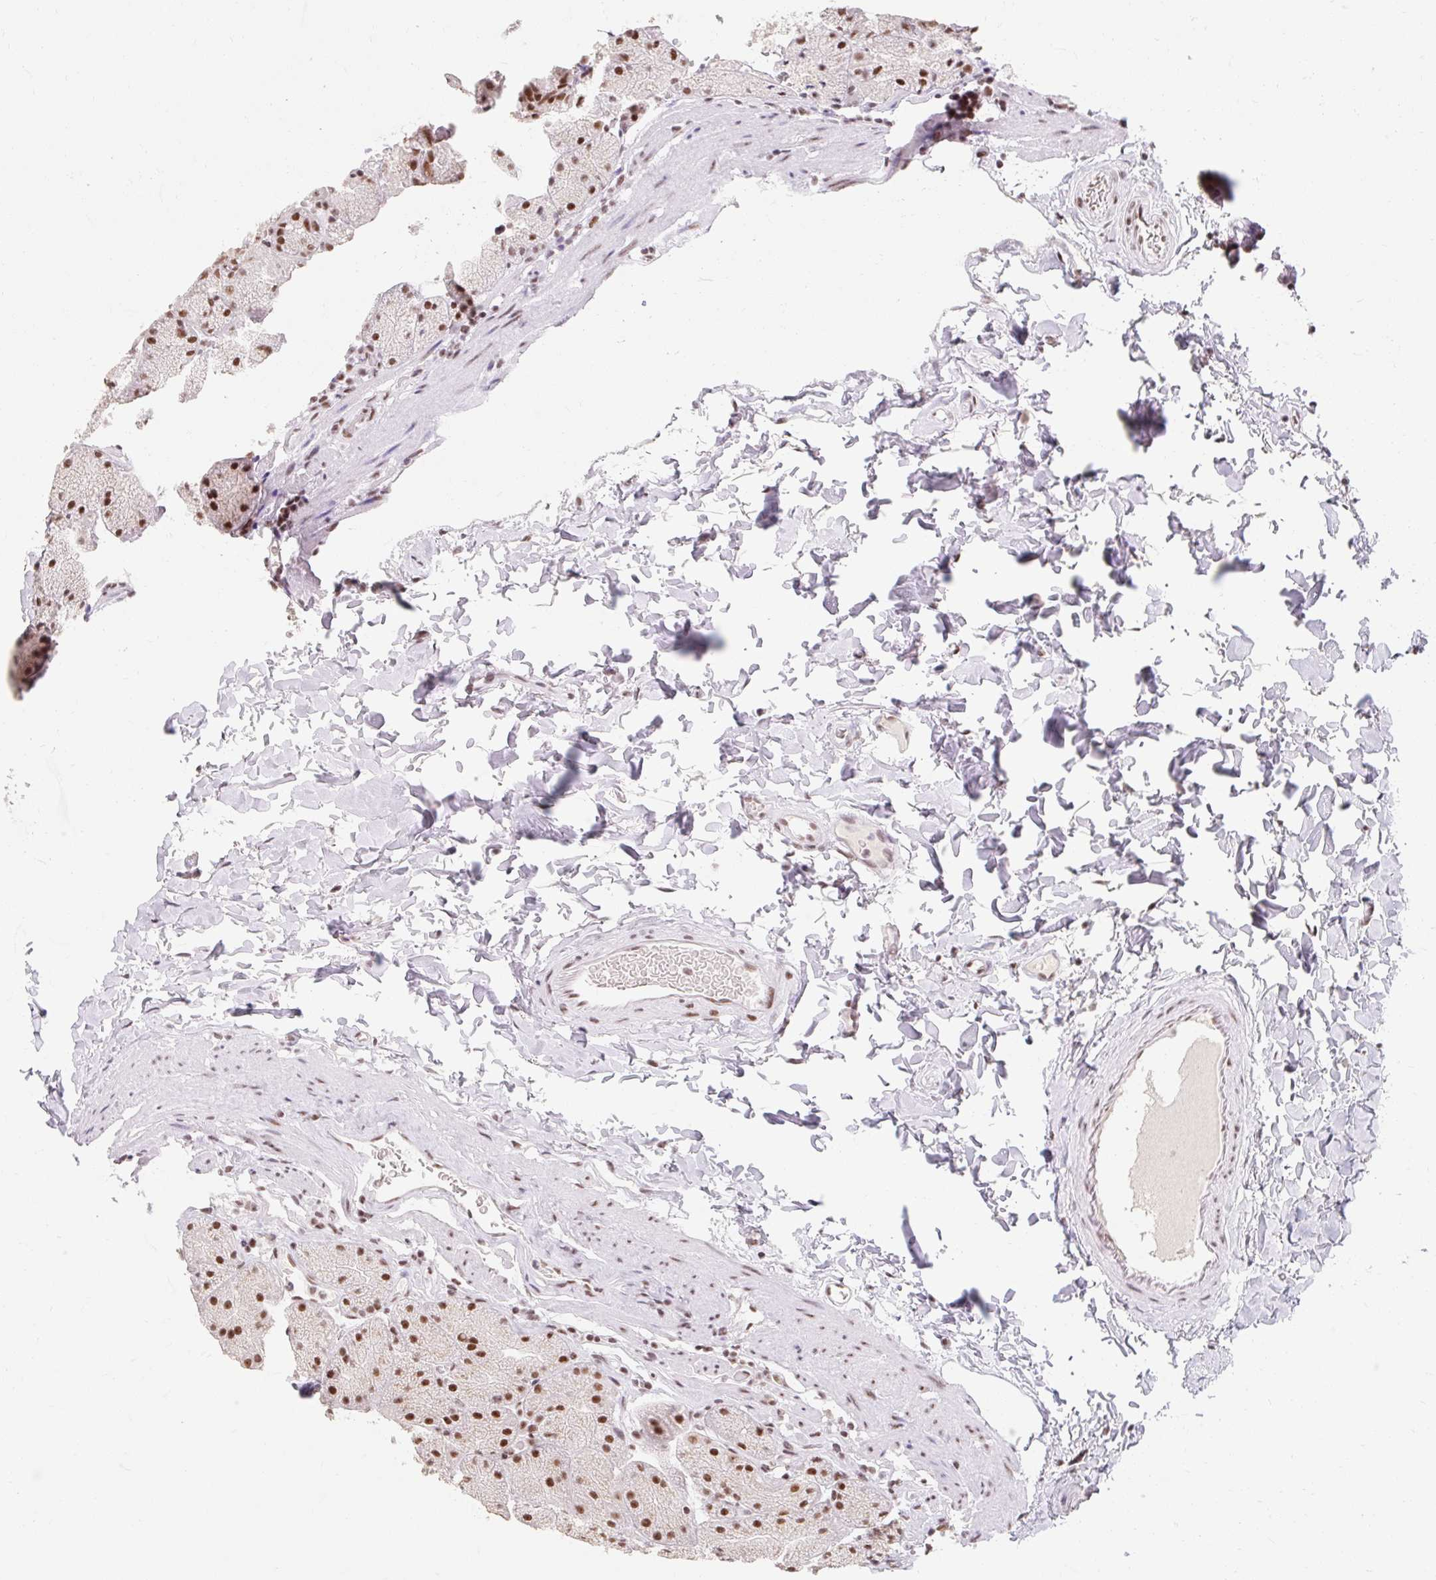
{"staining": {"intensity": "strong", "quantity": ">75%", "location": "nuclear"}, "tissue": "stomach", "cell_type": "Glandular cells", "image_type": "normal", "snomed": [{"axis": "morphology", "description": "Normal tissue, NOS"}, {"axis": "topography", "description": "Stomach, upper"}, {"axis": "topography", "description": "Stomach, lower"}], "caption": "Protein staining of normal stomach displays strong nuclear expression in about >75% of glandular cells.", "gene": "SRSF10", "patient": {"sex": "male", "age": 67}}